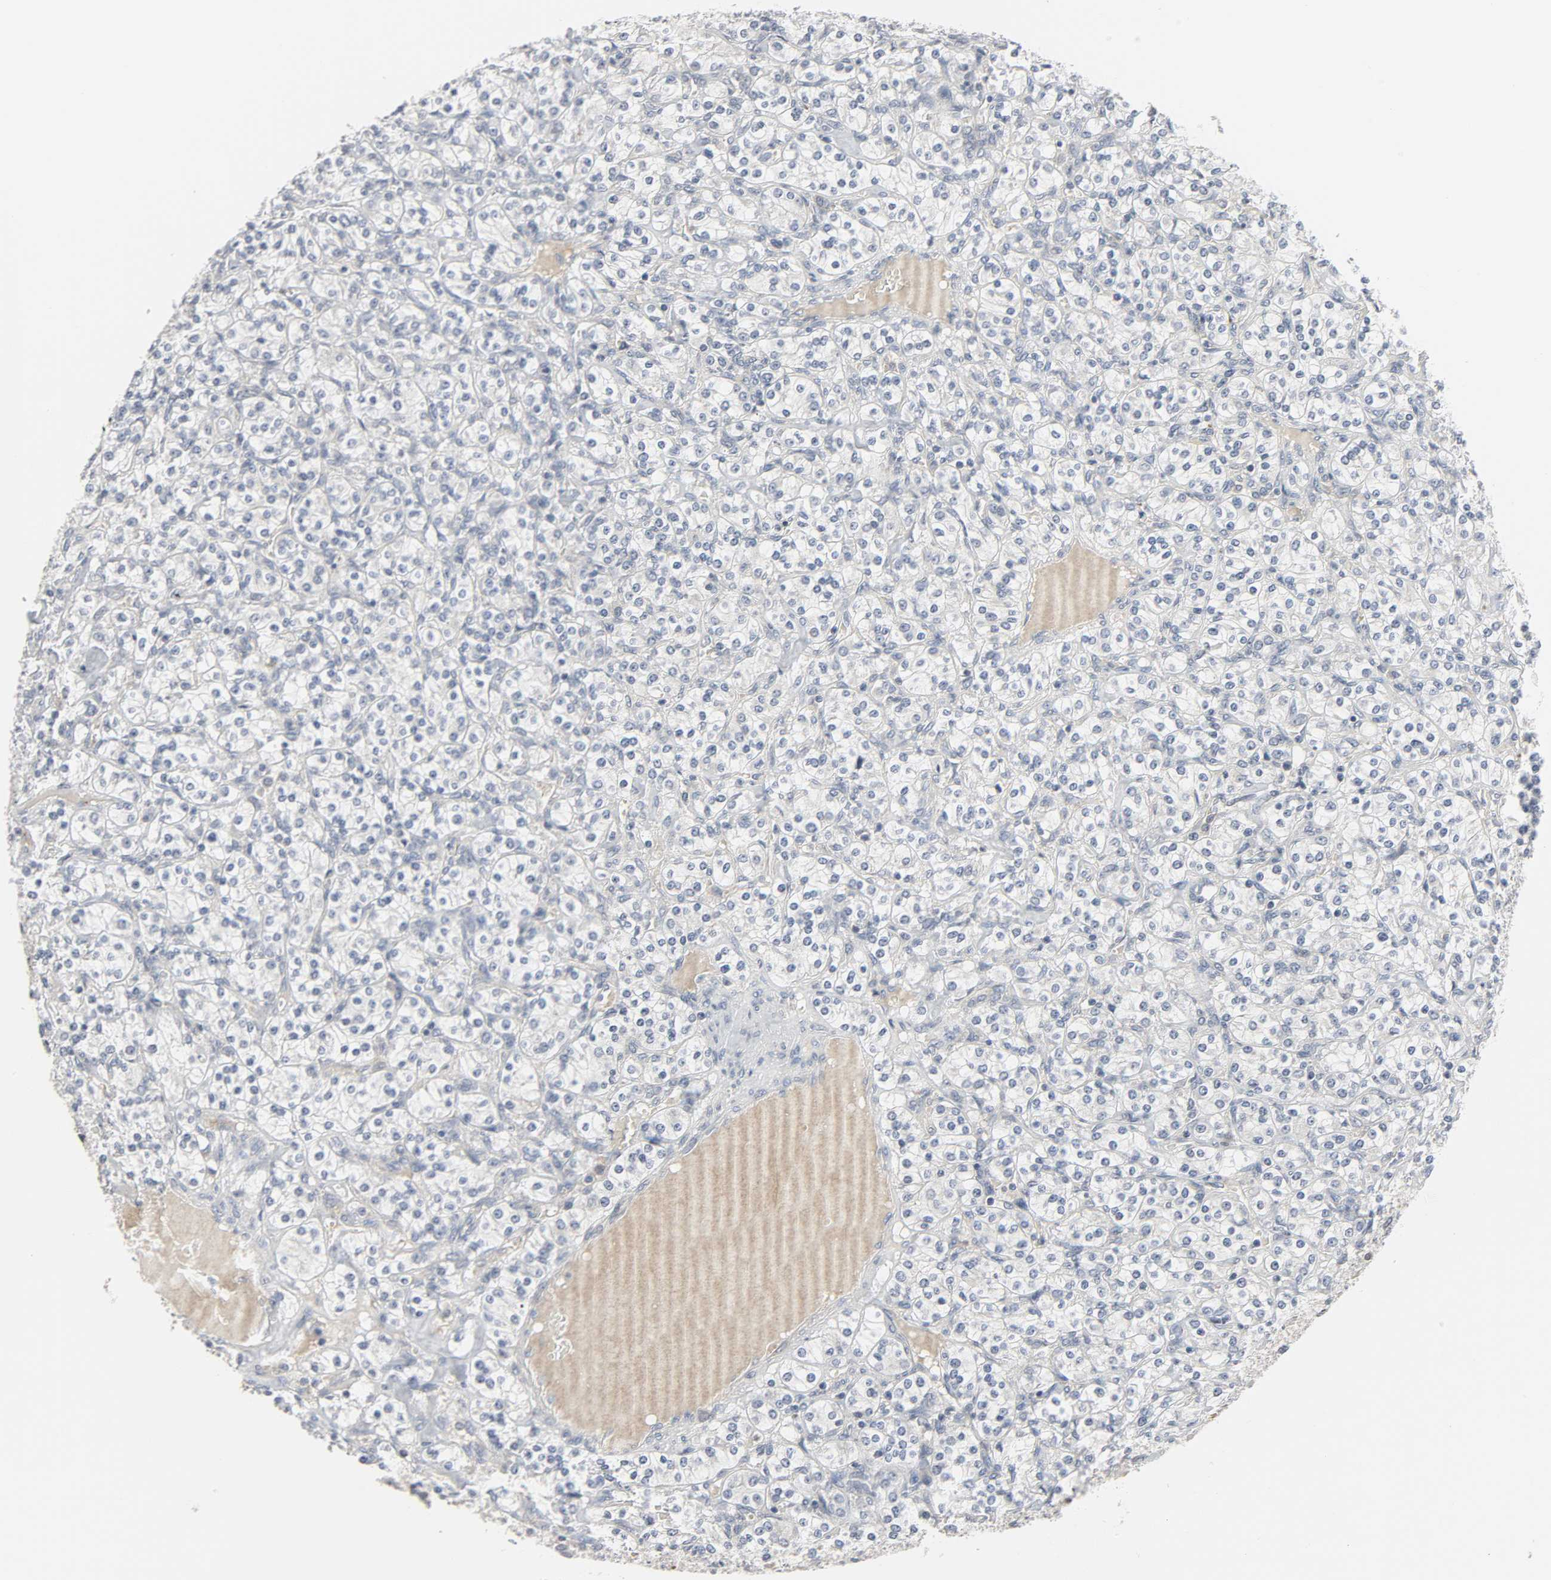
{"staining": {"intensity": "negative", "quantity": "none", "location": "none"}, "tissue": "renal cancer", "cell_type": "Tumor cells", "image_type": "cancer", "snomed": [{"axis": "morphology", "description": "Adenocarcinoma, NOS"}, {"axis": "topography", "description": "Kidney"}], "caption": "Human renal adenocarcinoma stained for a protein using IHC reveals no expression in tumor cells.", "gene": "CLIP1", "patient": {"sex": "male", "age": 77}}